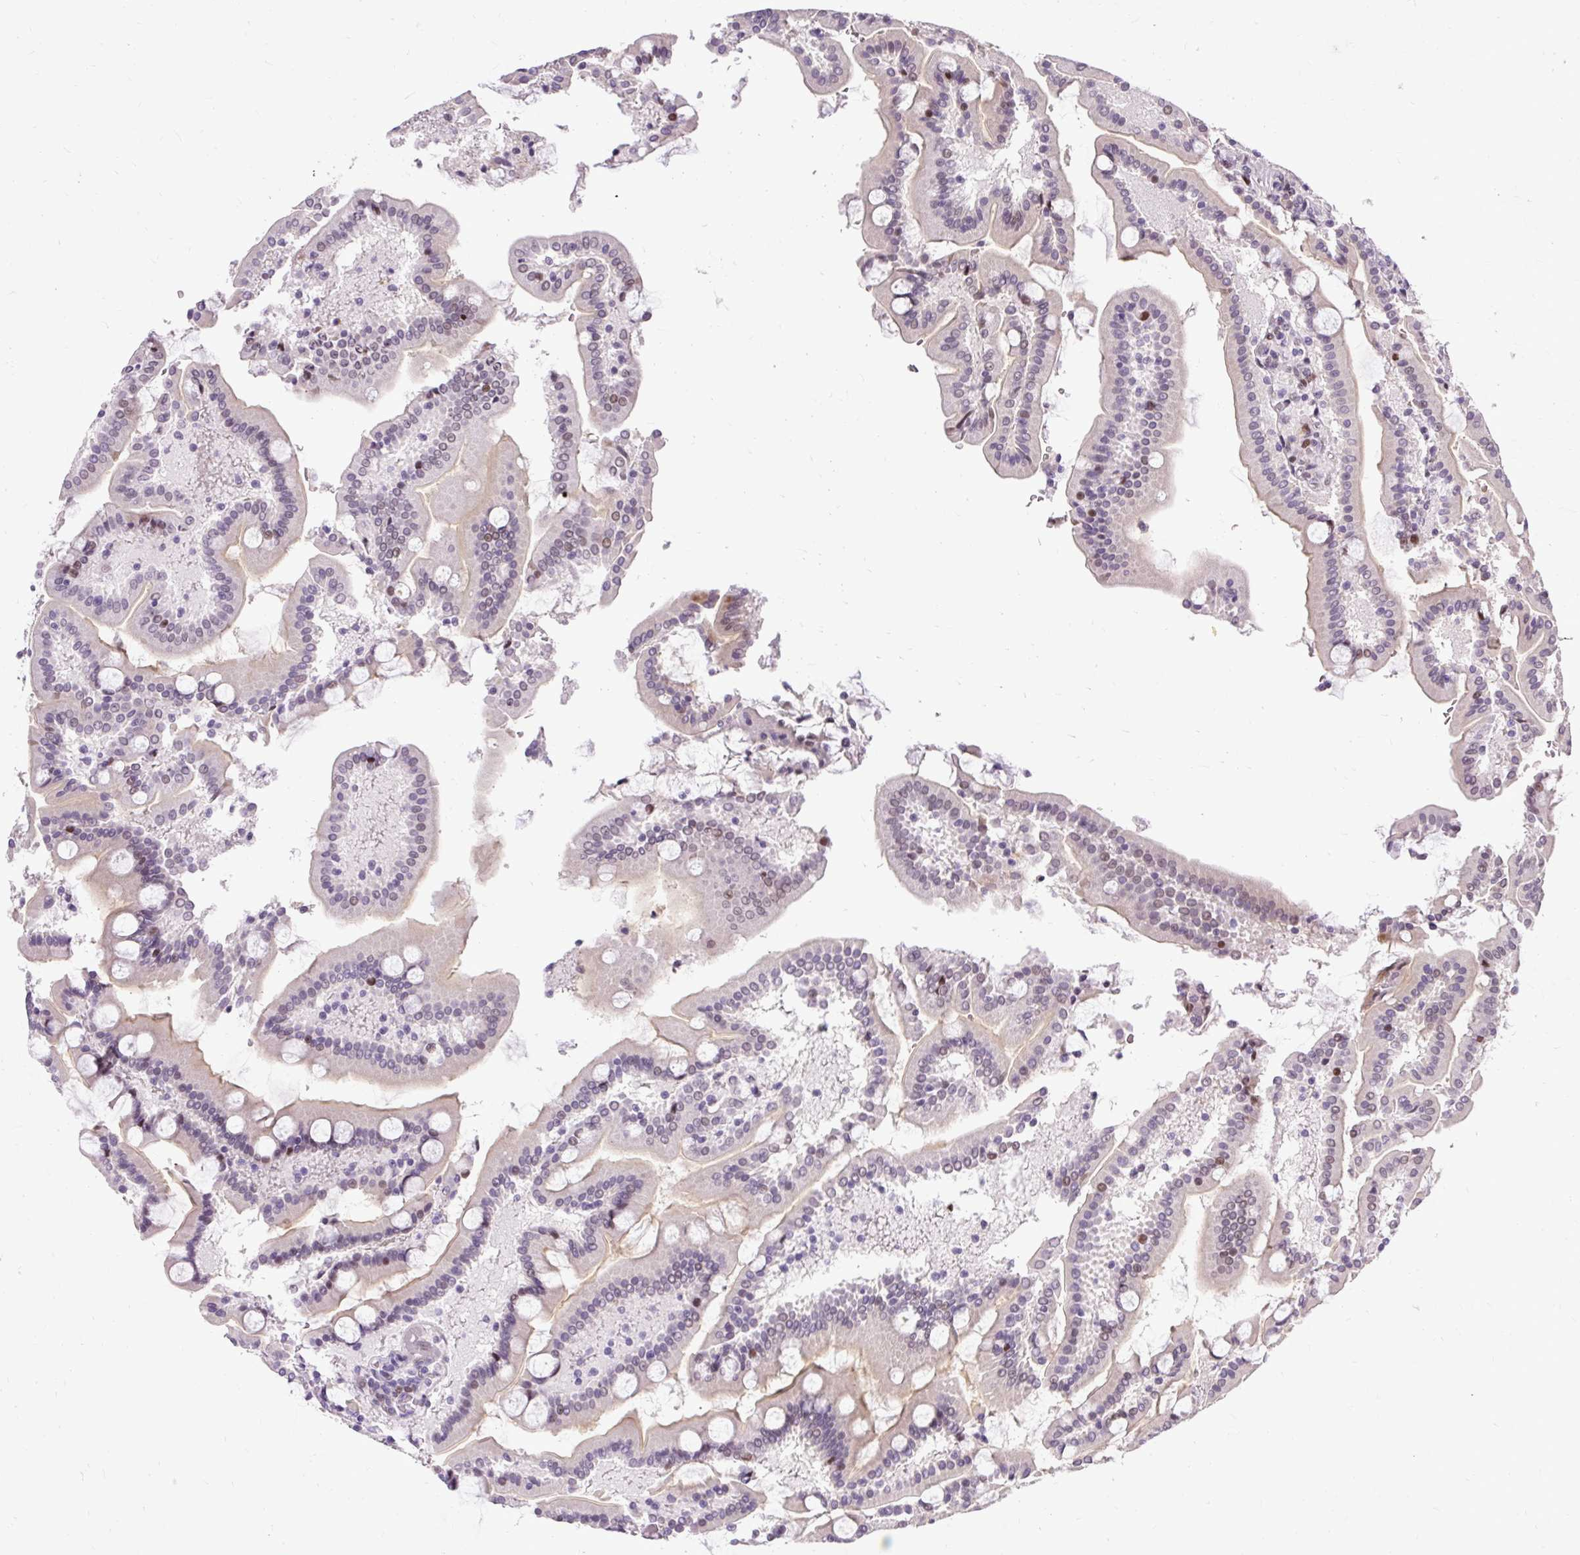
{"staining": {"intensity": "moderate", "quantity": "25%-75%", "location": "cytoplasmic/membranous,nuclear"}, "tissue": "duodenum", "cell_type": "Glandular cells", "image_type": "normal", "snomed": [{"axis": "morphology", "description": "Normal tissue, NOS"}, {"axis": "topography", "description": "Duodenum"}], "caption": "Protein analysis of benign duodenum reveals moderate cytoplasmic/membranous,nuclear staining in approximately 25%-75% of glandular cells. (brown staining indicates protein expression, while blue staining denotes nuclei).", "gene": "ARHGEF18", "patient": {"sex": "male", "age": 55}}